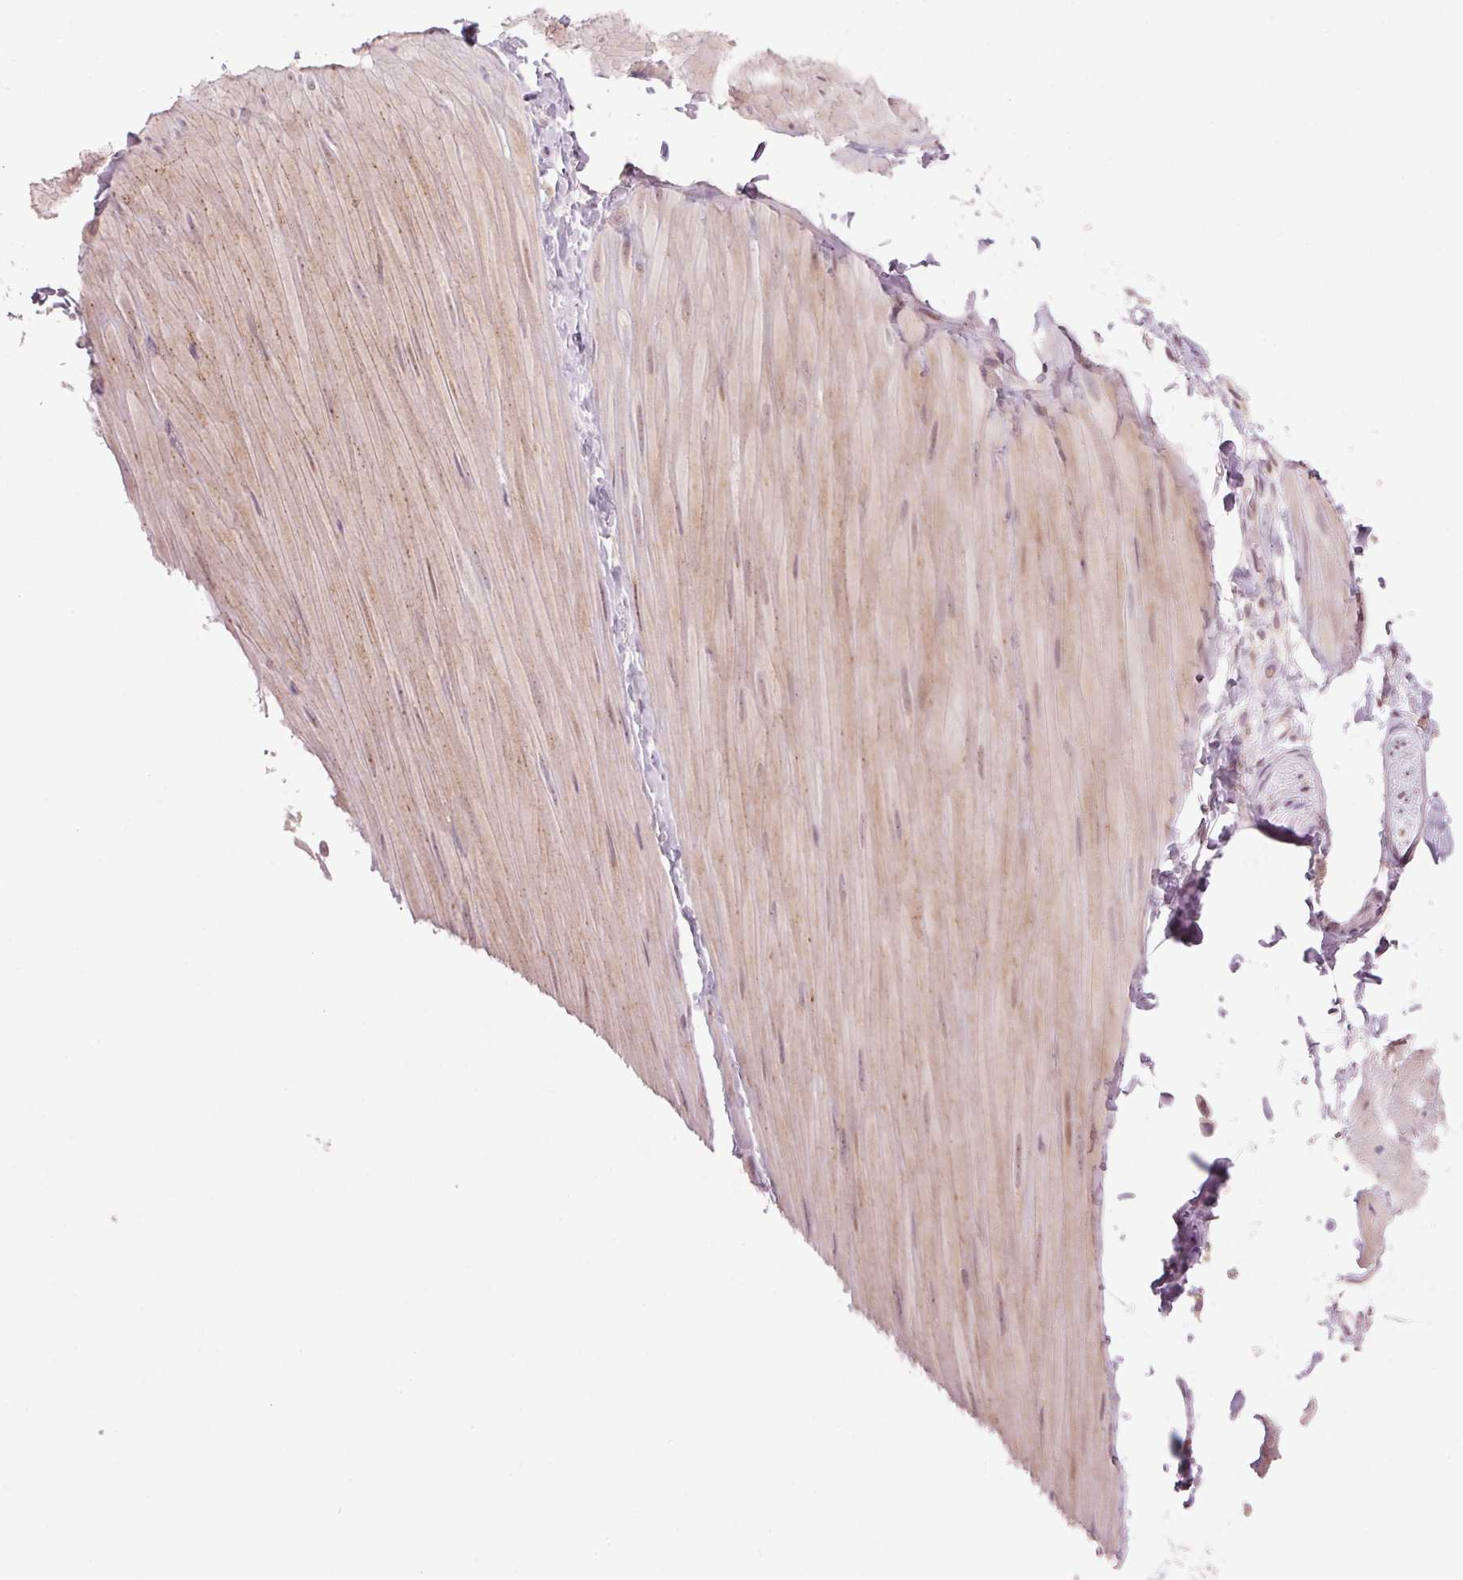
{"staining": {"intensity": "negative", "quantity": "none", "location": "none"}, "tissue": "adipose tissue", "cell_type": "Adipocytes", "image_type": "normal", "snomed": [{"axis": "morphology", "description": "Normal tissue, NOS"}, {"axis": "topography", "description": "Smooth muscle"}, {"axis": "topography", "description": "Peripheral nerve tissue"}], "caption": "The micrograph displays no staining of adipocytes in normal adipose tissue. (DAB immunohistochemistry (IHC) visualized using brightfield microscopy, high magnification).", "gene": "TMED6", "patient": {"sex": "male", "age": 58}}